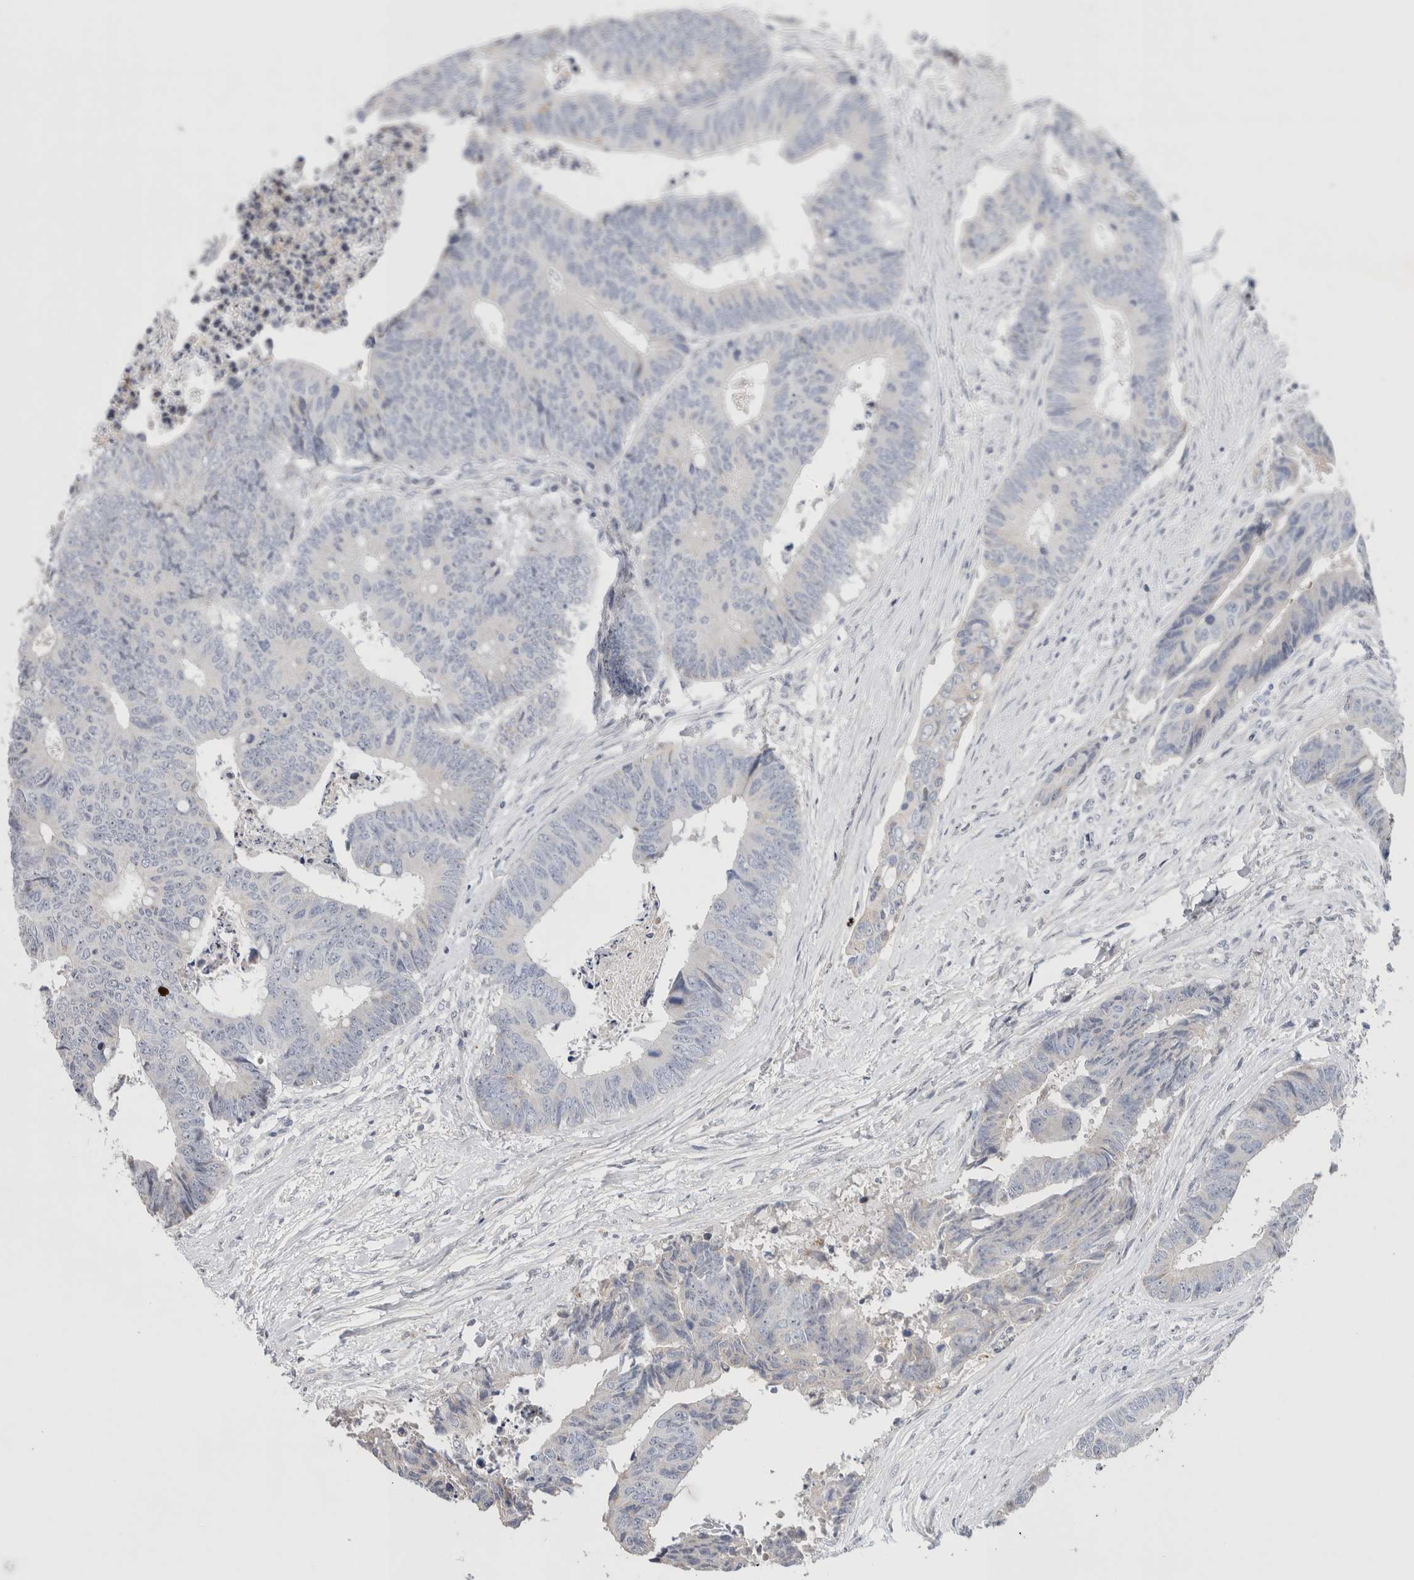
{"staining": {"intensity": "negative", "quantity": "none", "location": "none"}, "tissue": "colorectal cancer", "cell_type": "Tumor cells", "image_type": "cancer", "snomed": [{"axis": "morphology", "description": "Adenocarcinoma, NOS"}, {"axis": "topography", "description": "Rectum"}], "caption": "Colorectal cancer was stained to show a protein in brown. There is no significant staining in tumor cells. Brightfield microscopy of IHC stained with DAB (brown) and hematoxylin (blue), captured at high magnification.", "gene": "ECHDC2", "patient": {"sex": "male", "age": 84}}